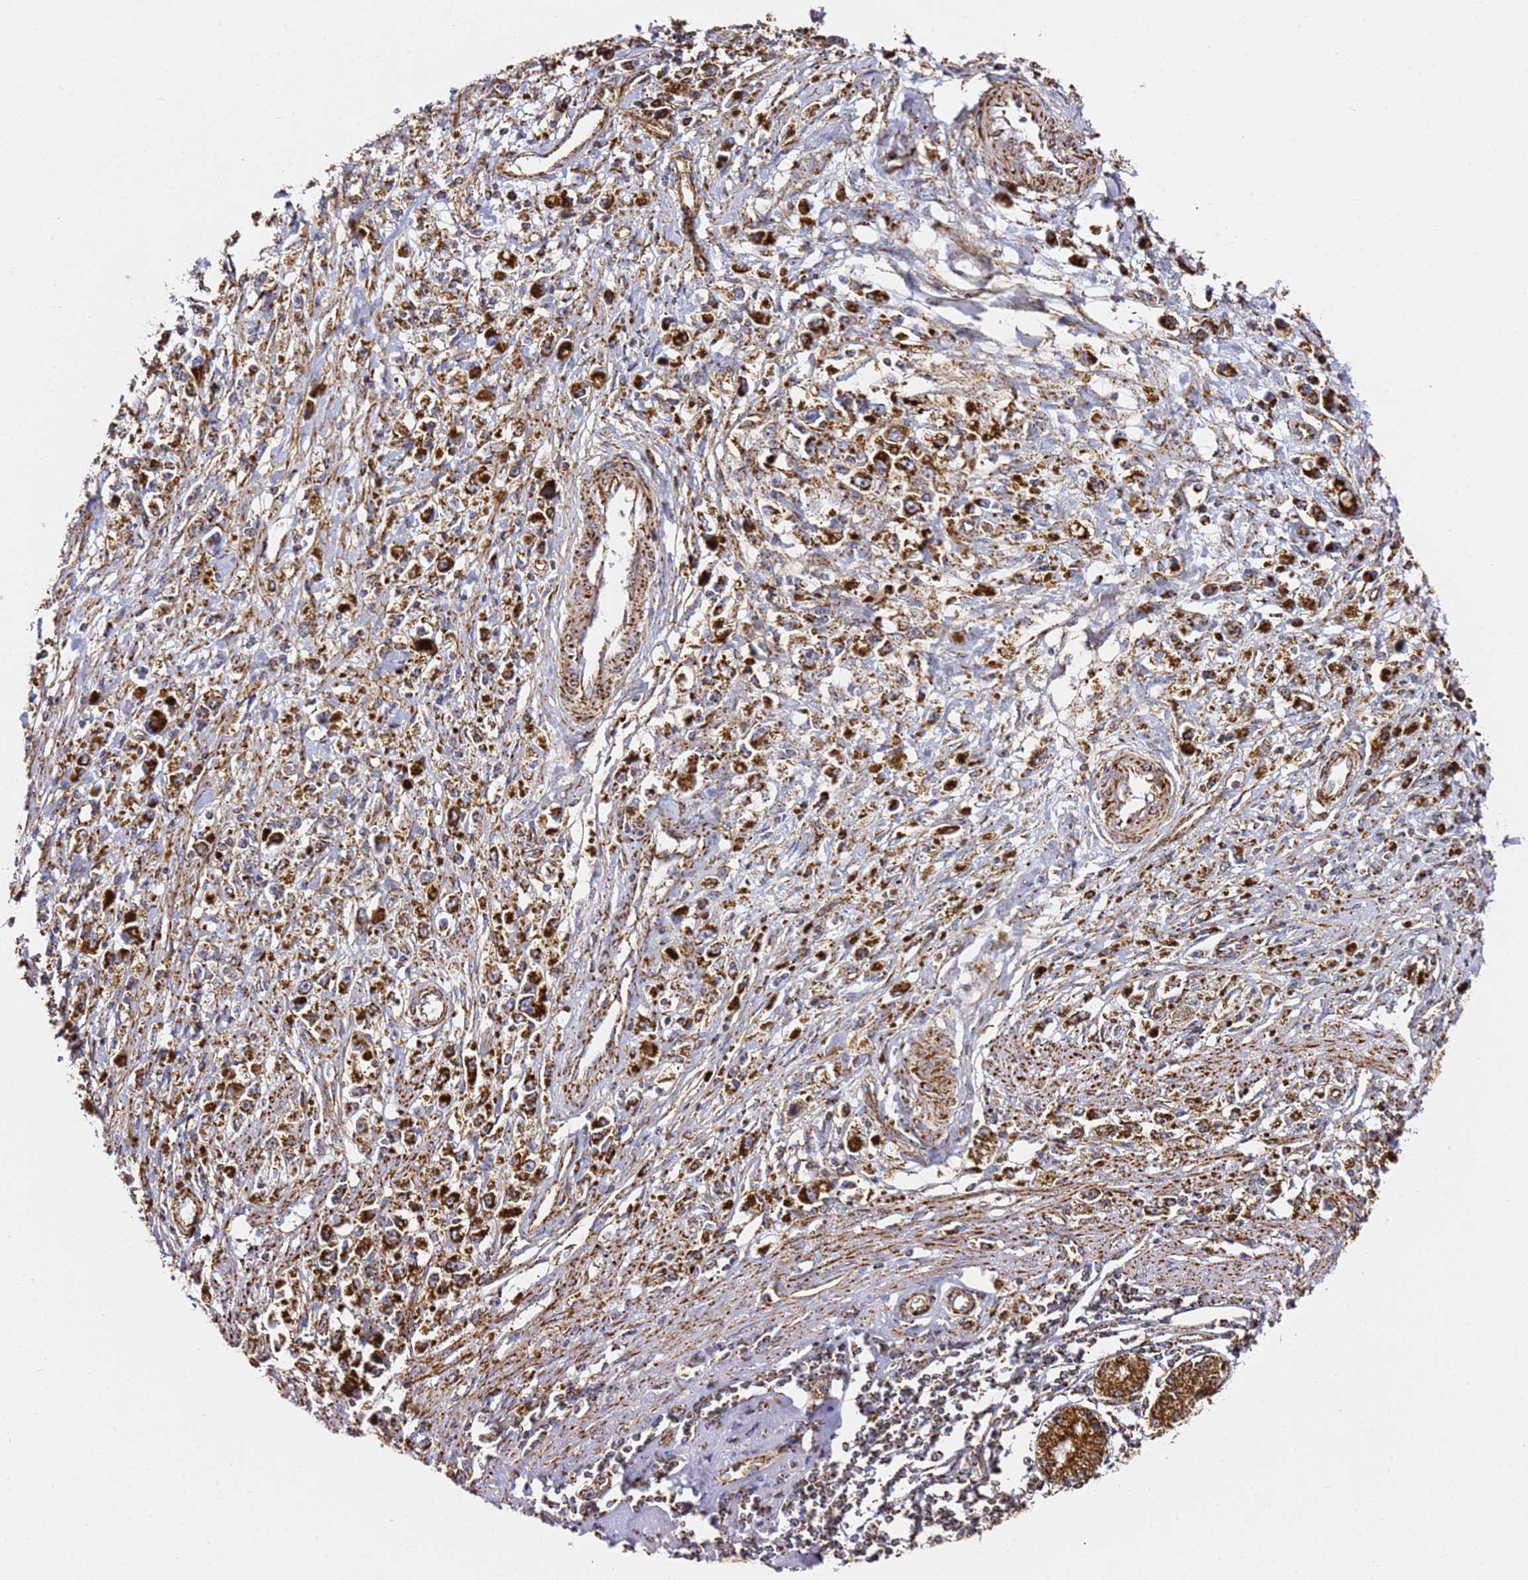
{"staining": {"intensity": "strong", "quantity": ">75%", "location": "cytoplasmic/membranous"}, "tissue": "stomach cancer", "cell_type": "Tumor cells", "image_type": "cancer", "snomed": [{"axis": "morphology", "description": "Adenocarcinoma, NOS"}, {"axis": "topography", "description": "Stomach"}], "caption": "Stomach adenocarcinoma stained with immunohistochemistry (IHC) displays strong cytoplasmic/membranous positivity in about >75% of tumor cells. (Brightfield microscopy of DAB IHC at high magnification).", "gene": "NDUFA3", "patient": {"sex": "female", "age": 59}}